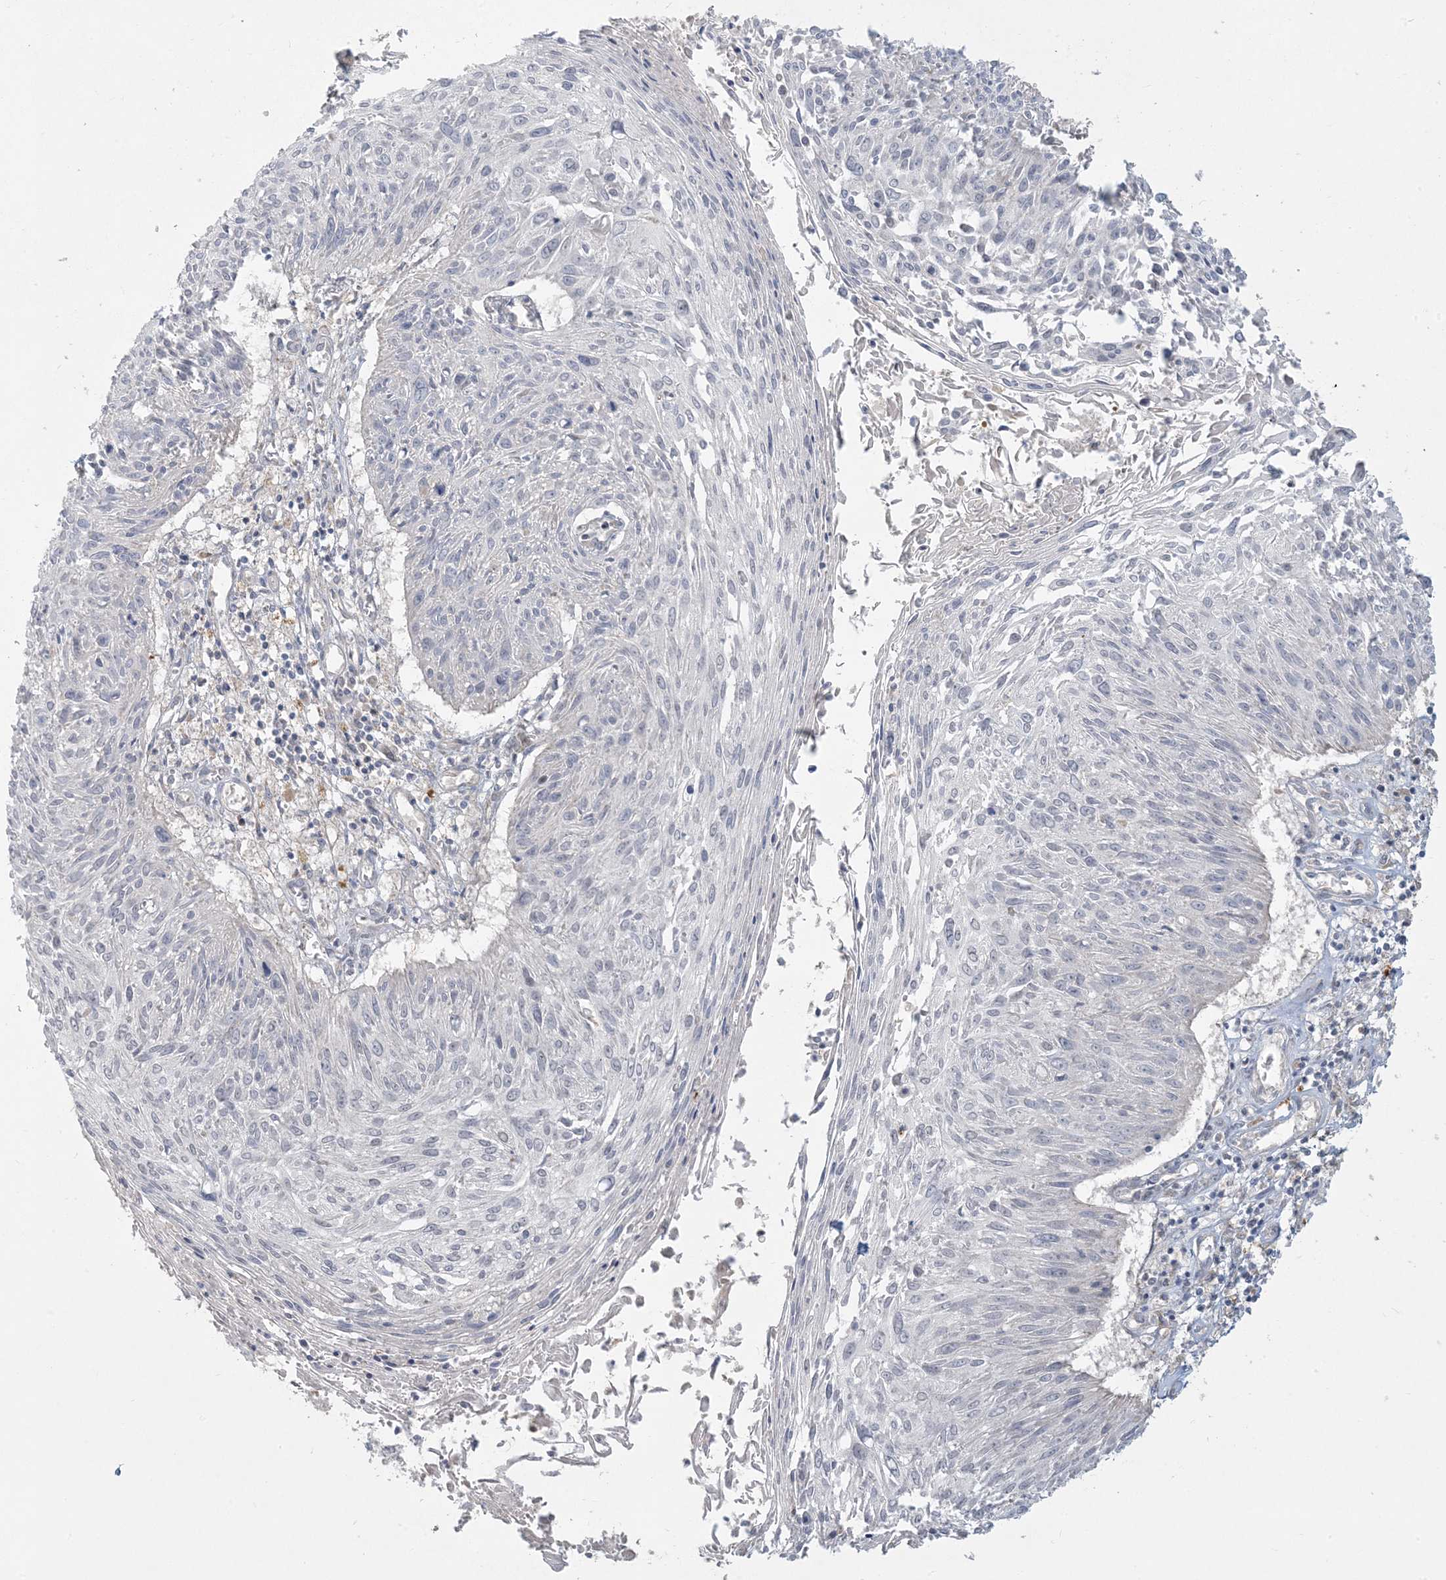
{"staining": {"intensity": "negative", "quantity": "none", "location": "none"}, "tissue": "cervical cancer", "cell_type": "Tumor cells", "image_type": "cancer", "snomed": [{"axis": "morphology", "description": "Squamous cell carcinoma, NOS"}, {"axis": "topography", "description": "Cervix"}], "caption": "This is an IHC image of human cervical squamous cell carcinoma. There is no positivity in tumor cells.", "gene": "MCAT", "patient": {"sex": "female", "age": 51}}